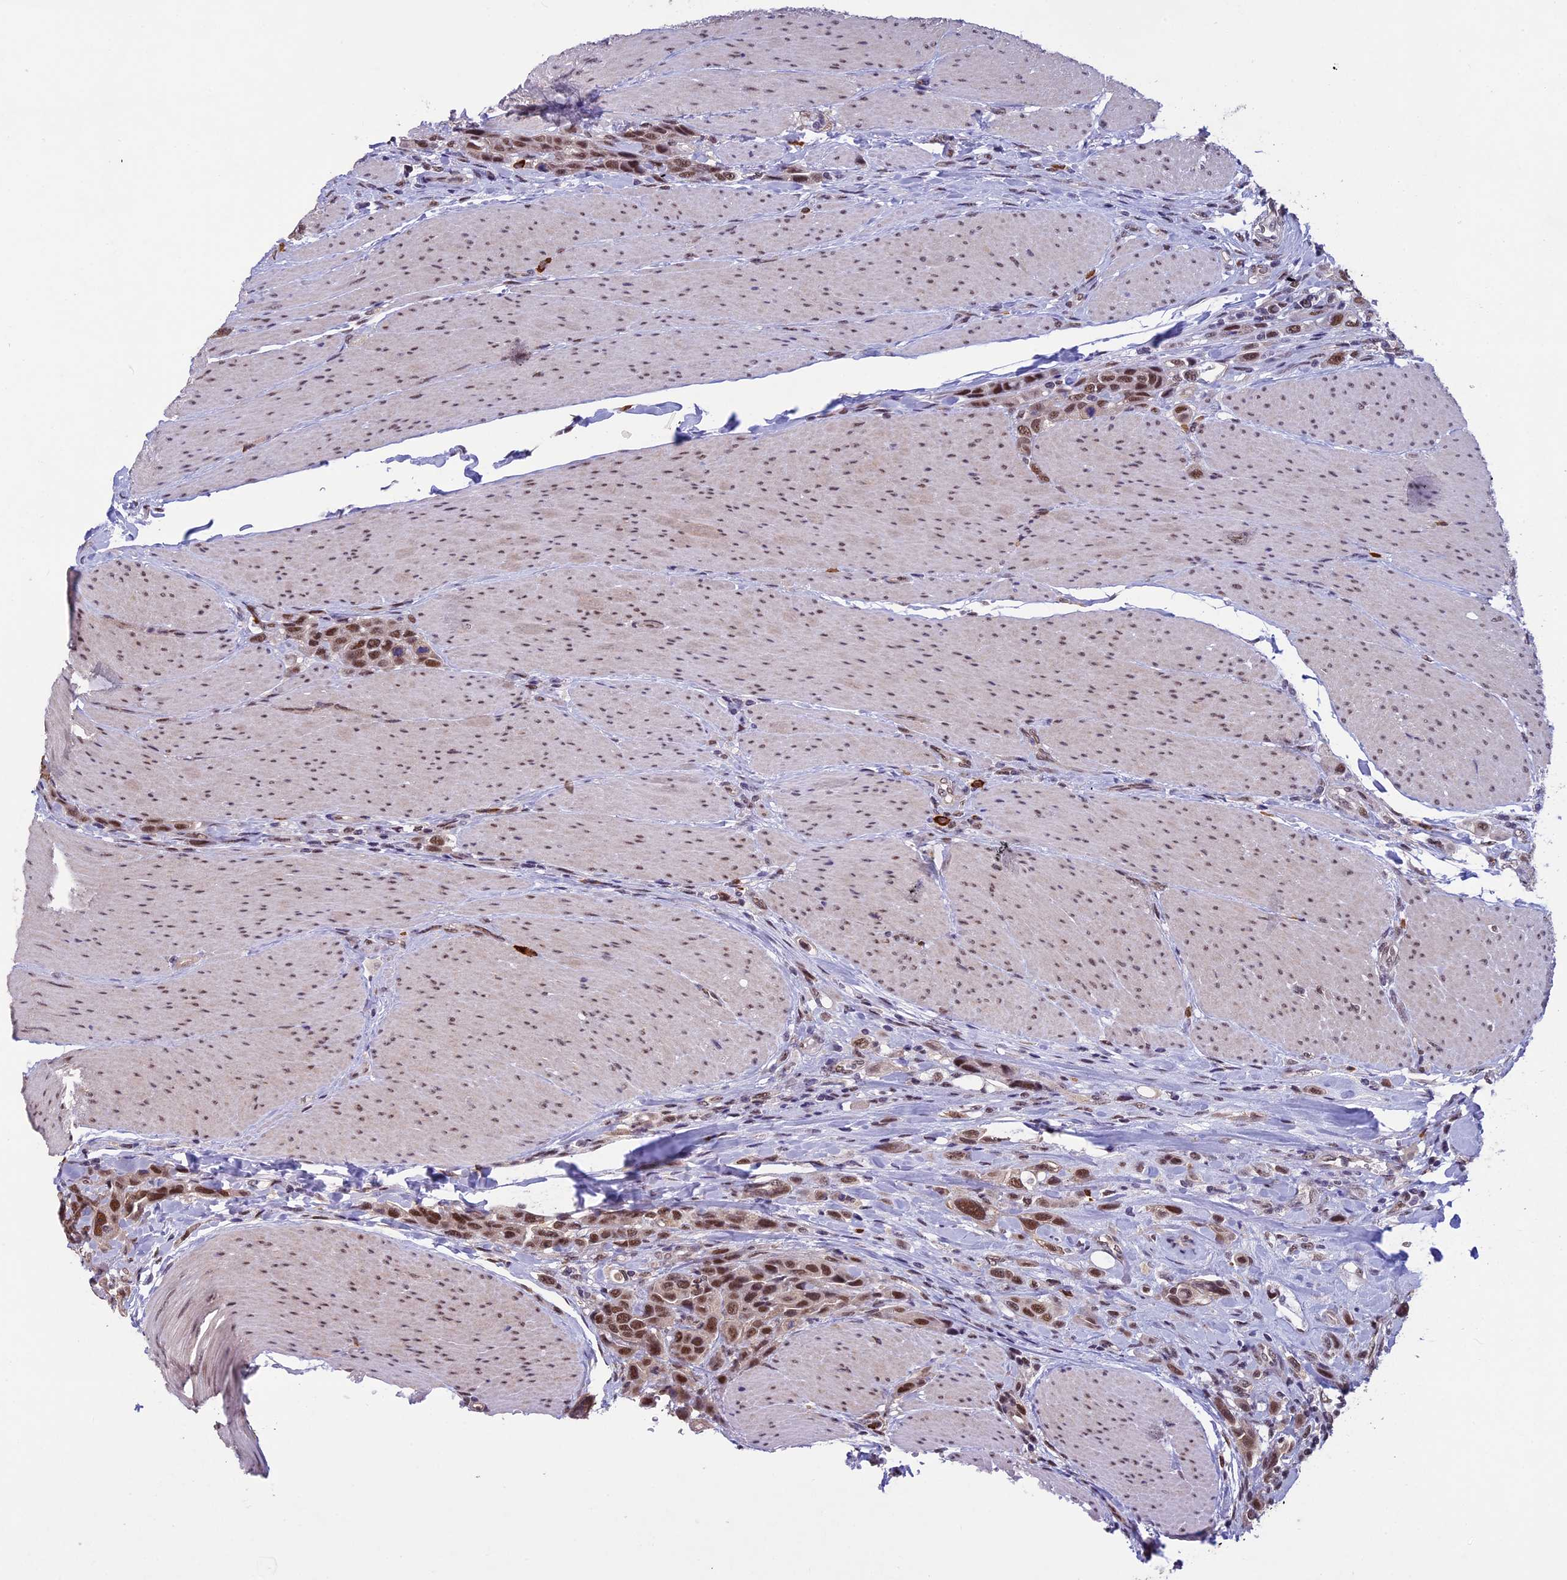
{"staining": {"intensity": "moderate", "quantity": ">75%", "location": "nuclear"}, "tissue": "urothelial cancer", "cell_type": "Tumor cells", "image_type": "cancer", "snomed": [{"axis": "morphology", "description": "Urothelial carcinoma, High grade"}, {"axis": "topography", "description": "Urinary bladder"}], "caption": "Moderate nuclear protein staining is present in approximately >75% of tumor cells in urothelial cancer.", "gene": "RNF40", "patient": {"sex": "male", "age": 50}}